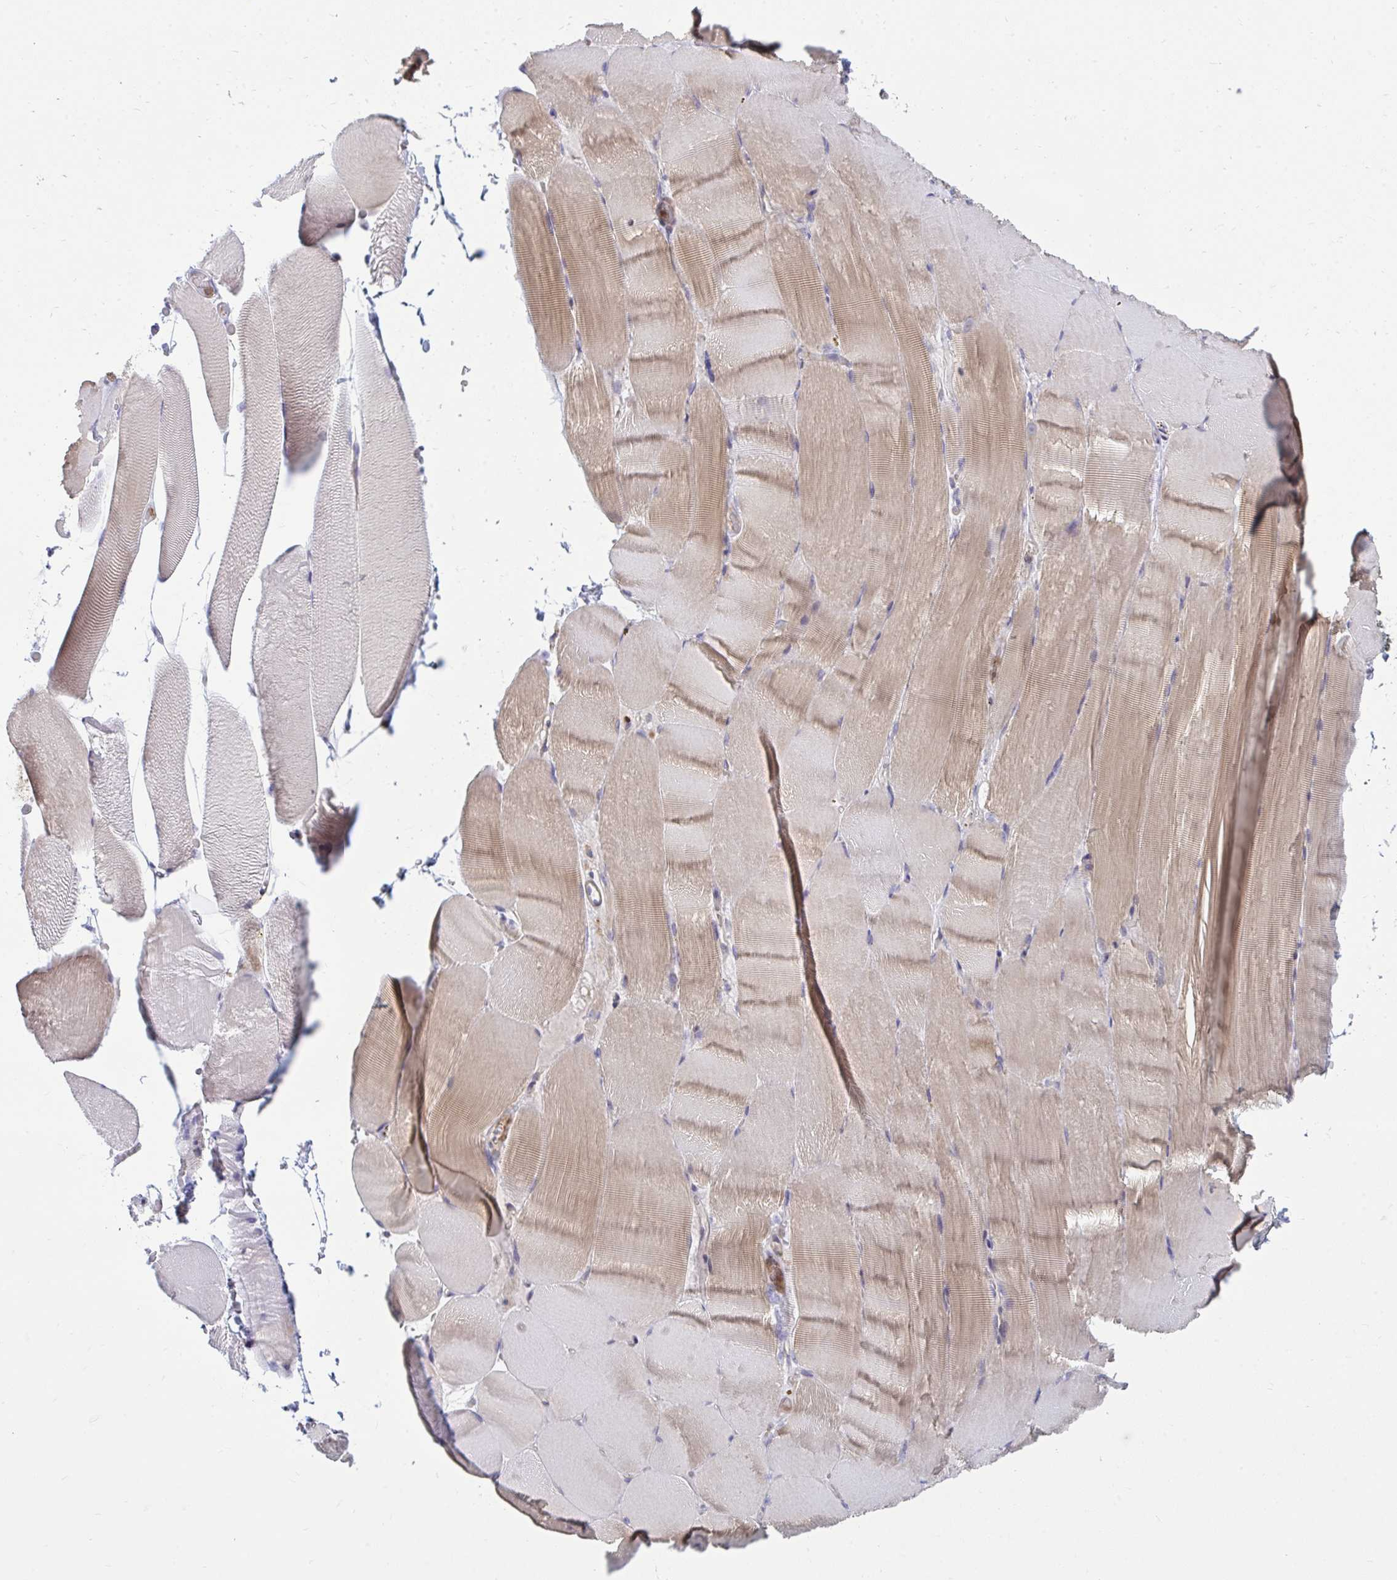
{"staining": {"intensity": "moderate", "quantity": "25%-75%", "location": "cytoplasmic/membranous"}, "tissue": "skeletal muscle", "cell_type": "Myocytes", "image_type": "normal", "snomed": [{"axis": "morphology", "description": "Normal tissue, NOS"}, {"axis": "topography", "description": "Skeletal muscle"}], "caption": "A high-resolution micrograph shows IHC staining of normal skeletal muscle, which demonstrates moderate cytoplasmic/membranous staining in about 25%-75% of myocytes.", "gene": "ASAP1", "patient": {"sex": "female", "age": 37}}